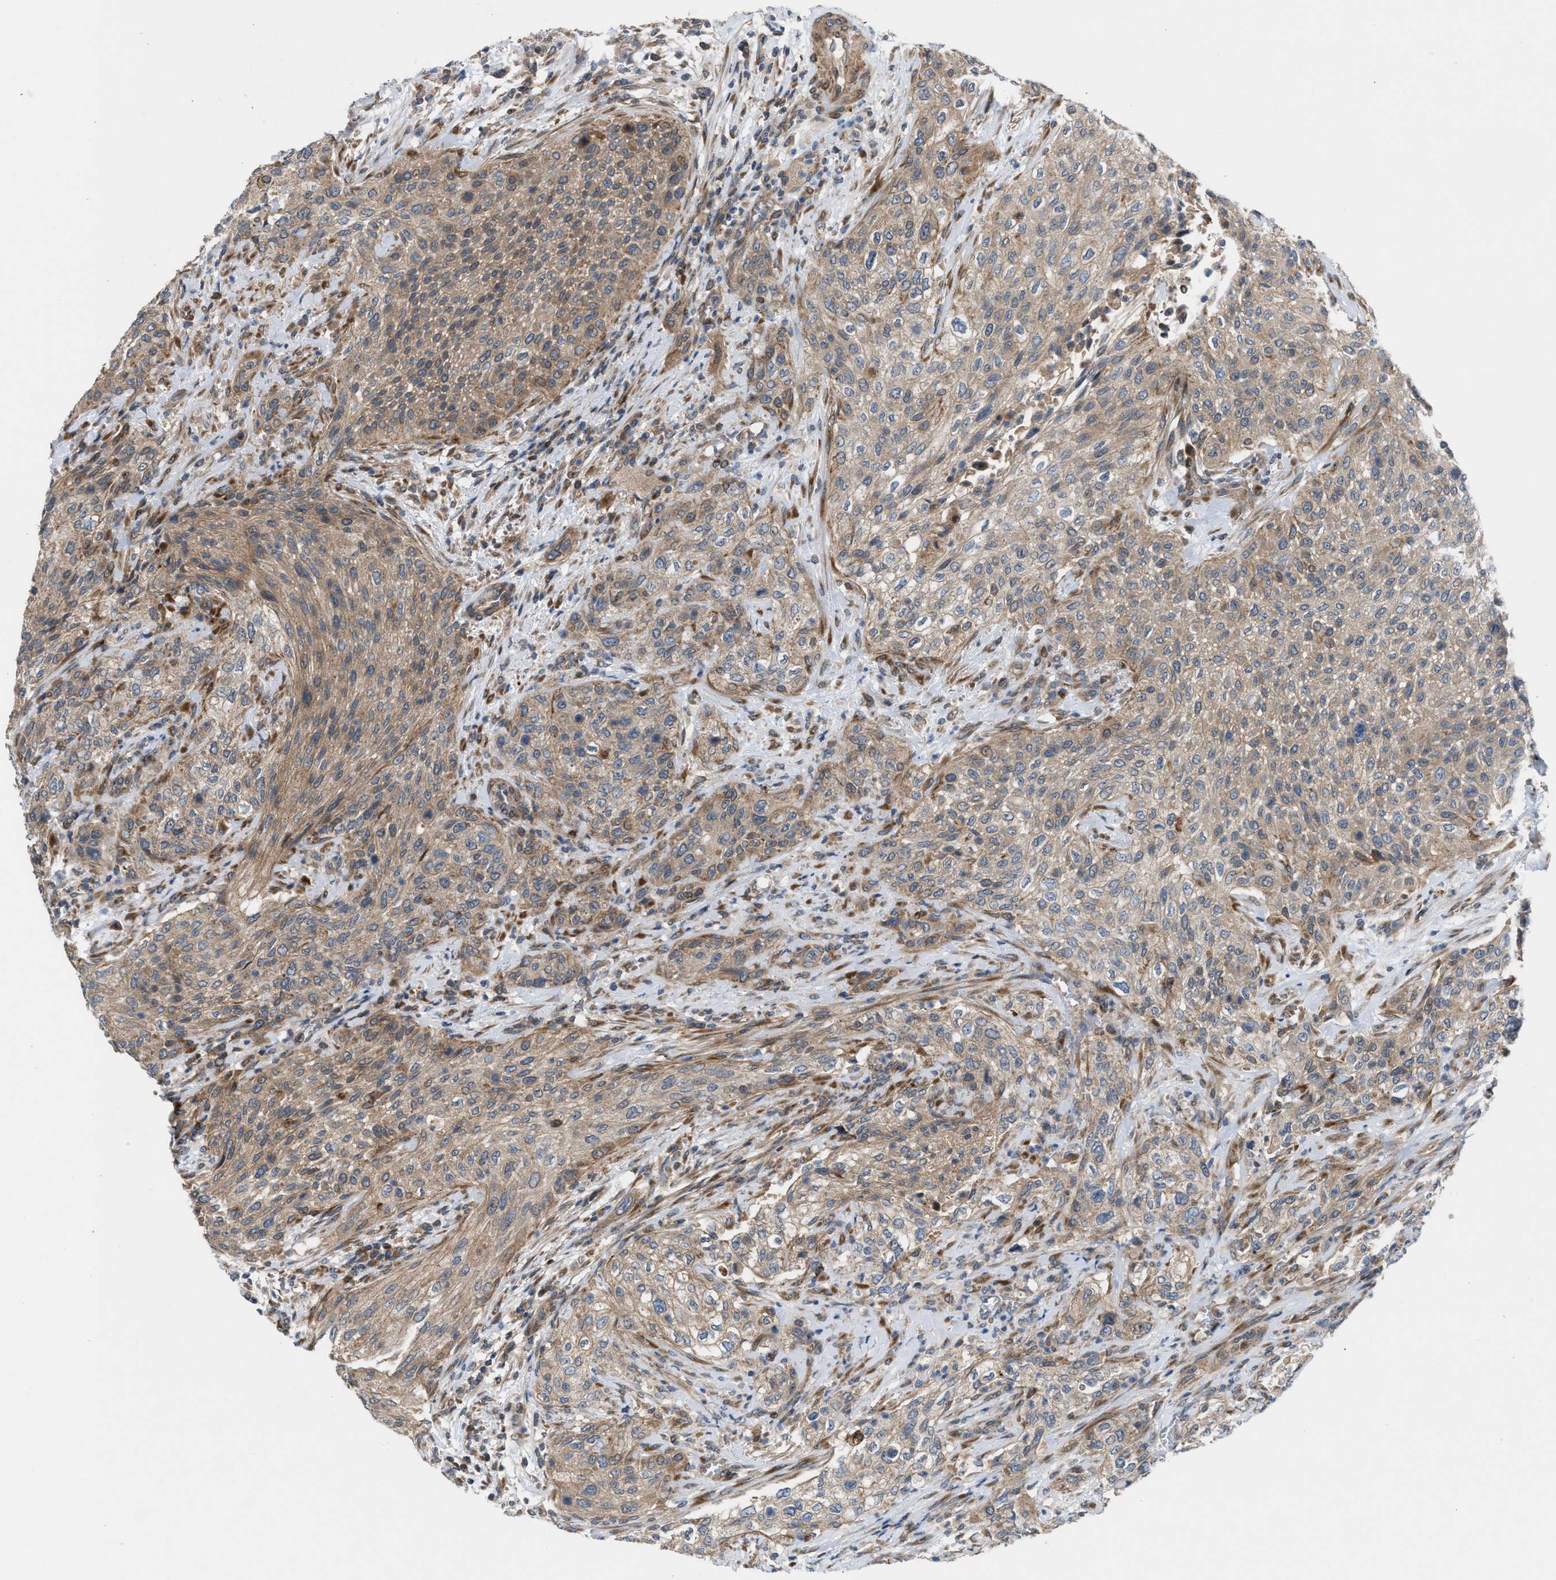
{"staining": {"intensity": "moderate", "quantity": ">75%", "location": "cytoplasmic/membranous"}, "tissue": "urothelial cancer", "cell_type": "Tumor cells", "image_type": "cancer", "snomed": [{"axis": "morphology", "description": "Urothelial carcinoma, Low grade"}, {"axis": "morphology", "description": "Urothelial carcinoma, High grade"}, {"axis": "topography", "description": "Urinary bladder"}], "caption": "A photomicrograph showing moderate cytoplasmic/membranous staining in about >75% of tumor cells in urothelial cancer, as visualized by brown immunohistochemical staining.", "gene": "CYB5D1", "patient": {"sex": "male", "age": 35}}